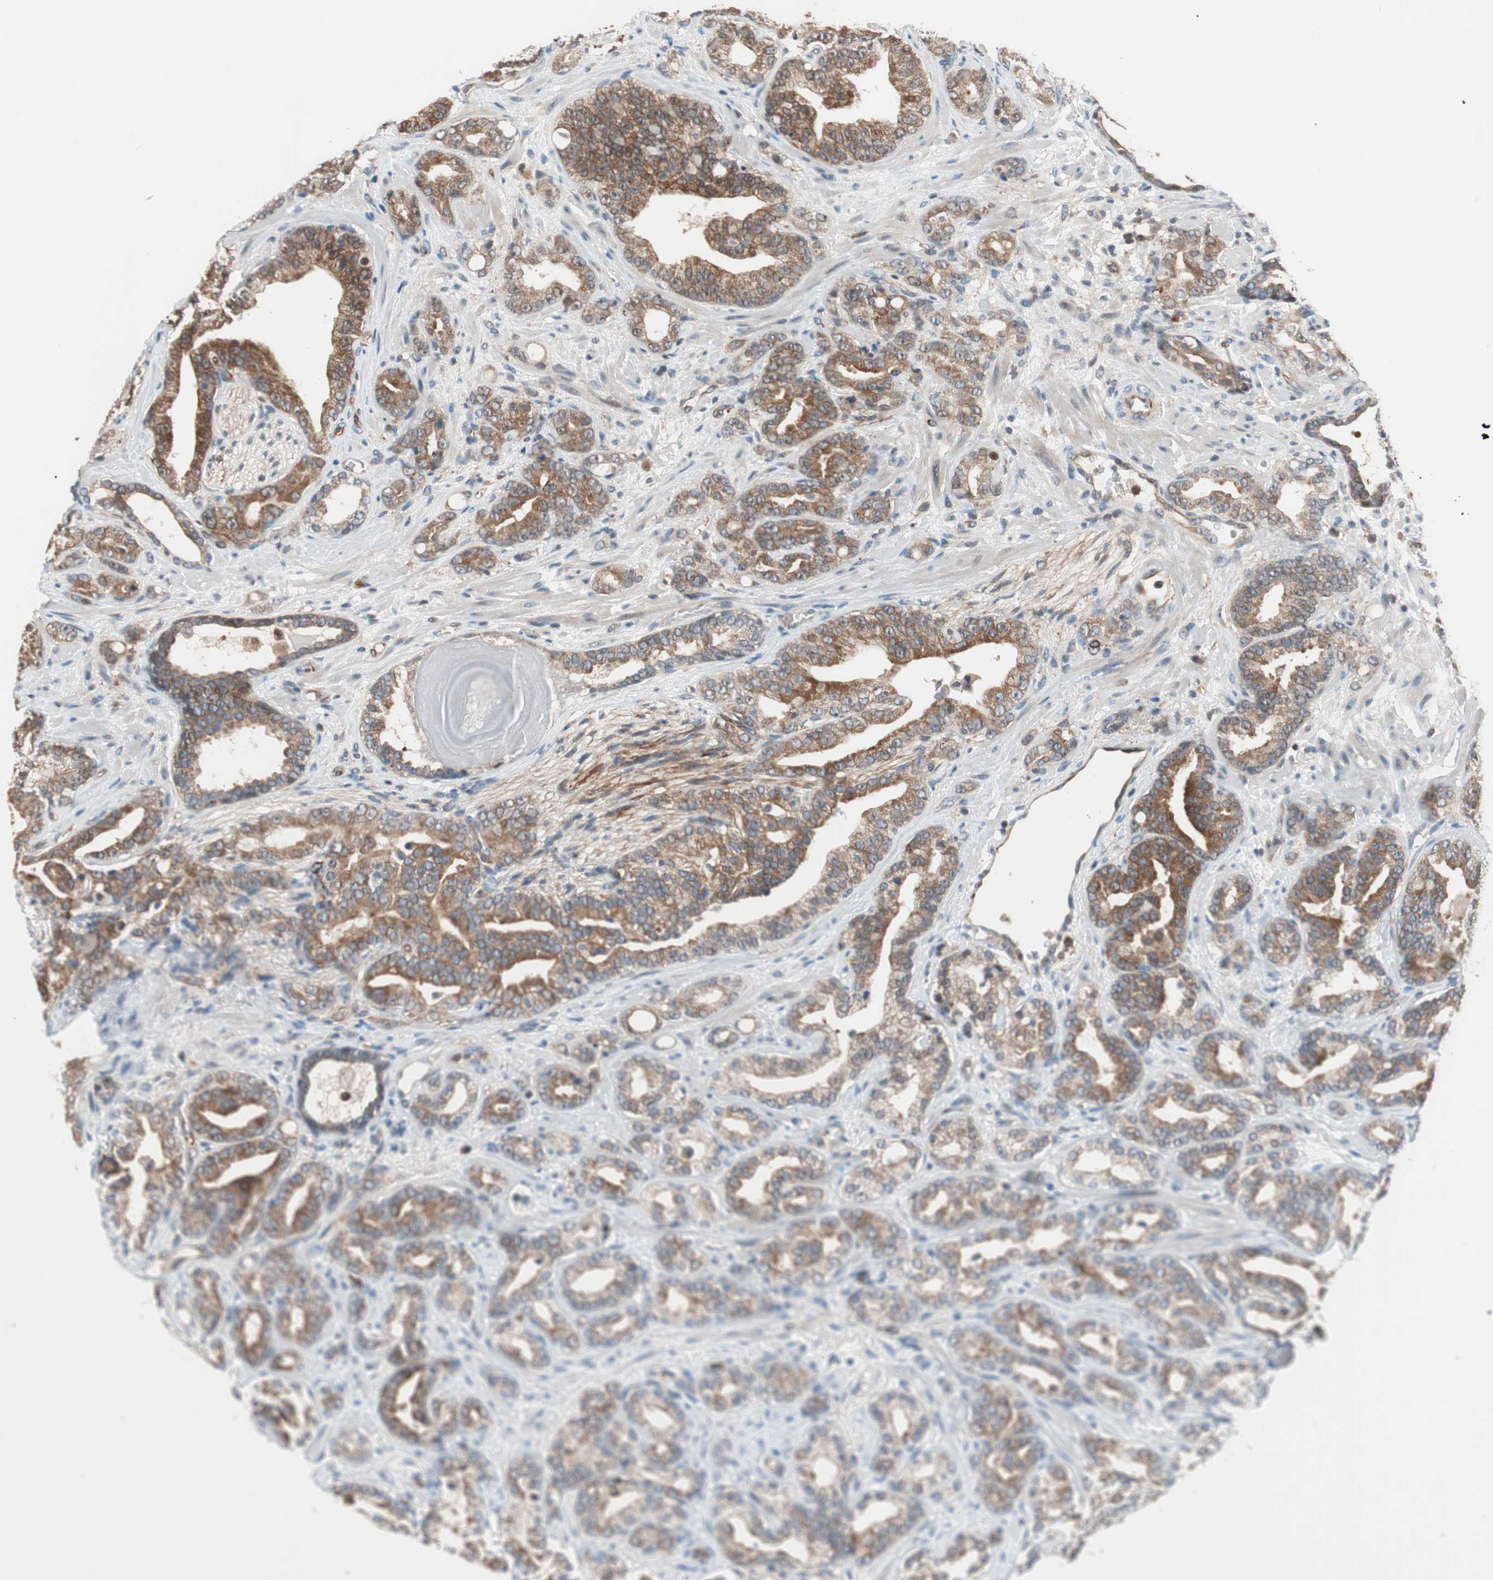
{"staining": {"intensity": "moderate", "quantity": ">75%", "location": "cytoplasmic/membranous"}, "tissue": "prostate cancer", "cell_type": "Tumor cells", "image_type": "cancer", "snomed": [{"axis": "morphology", "description": "Adenocarcinoma, Low grade"}, {"axis": "topography", "description": "Prostate"}], "caption": "The micrograph shows staining of prostate low-grade adenocarcinoma, revealing moderate cytoplasmic/membranous protein staining (brown color) within tumor cells.", "gene": "PIK3R3", "patient": {"sex": "male", "age": 63}}